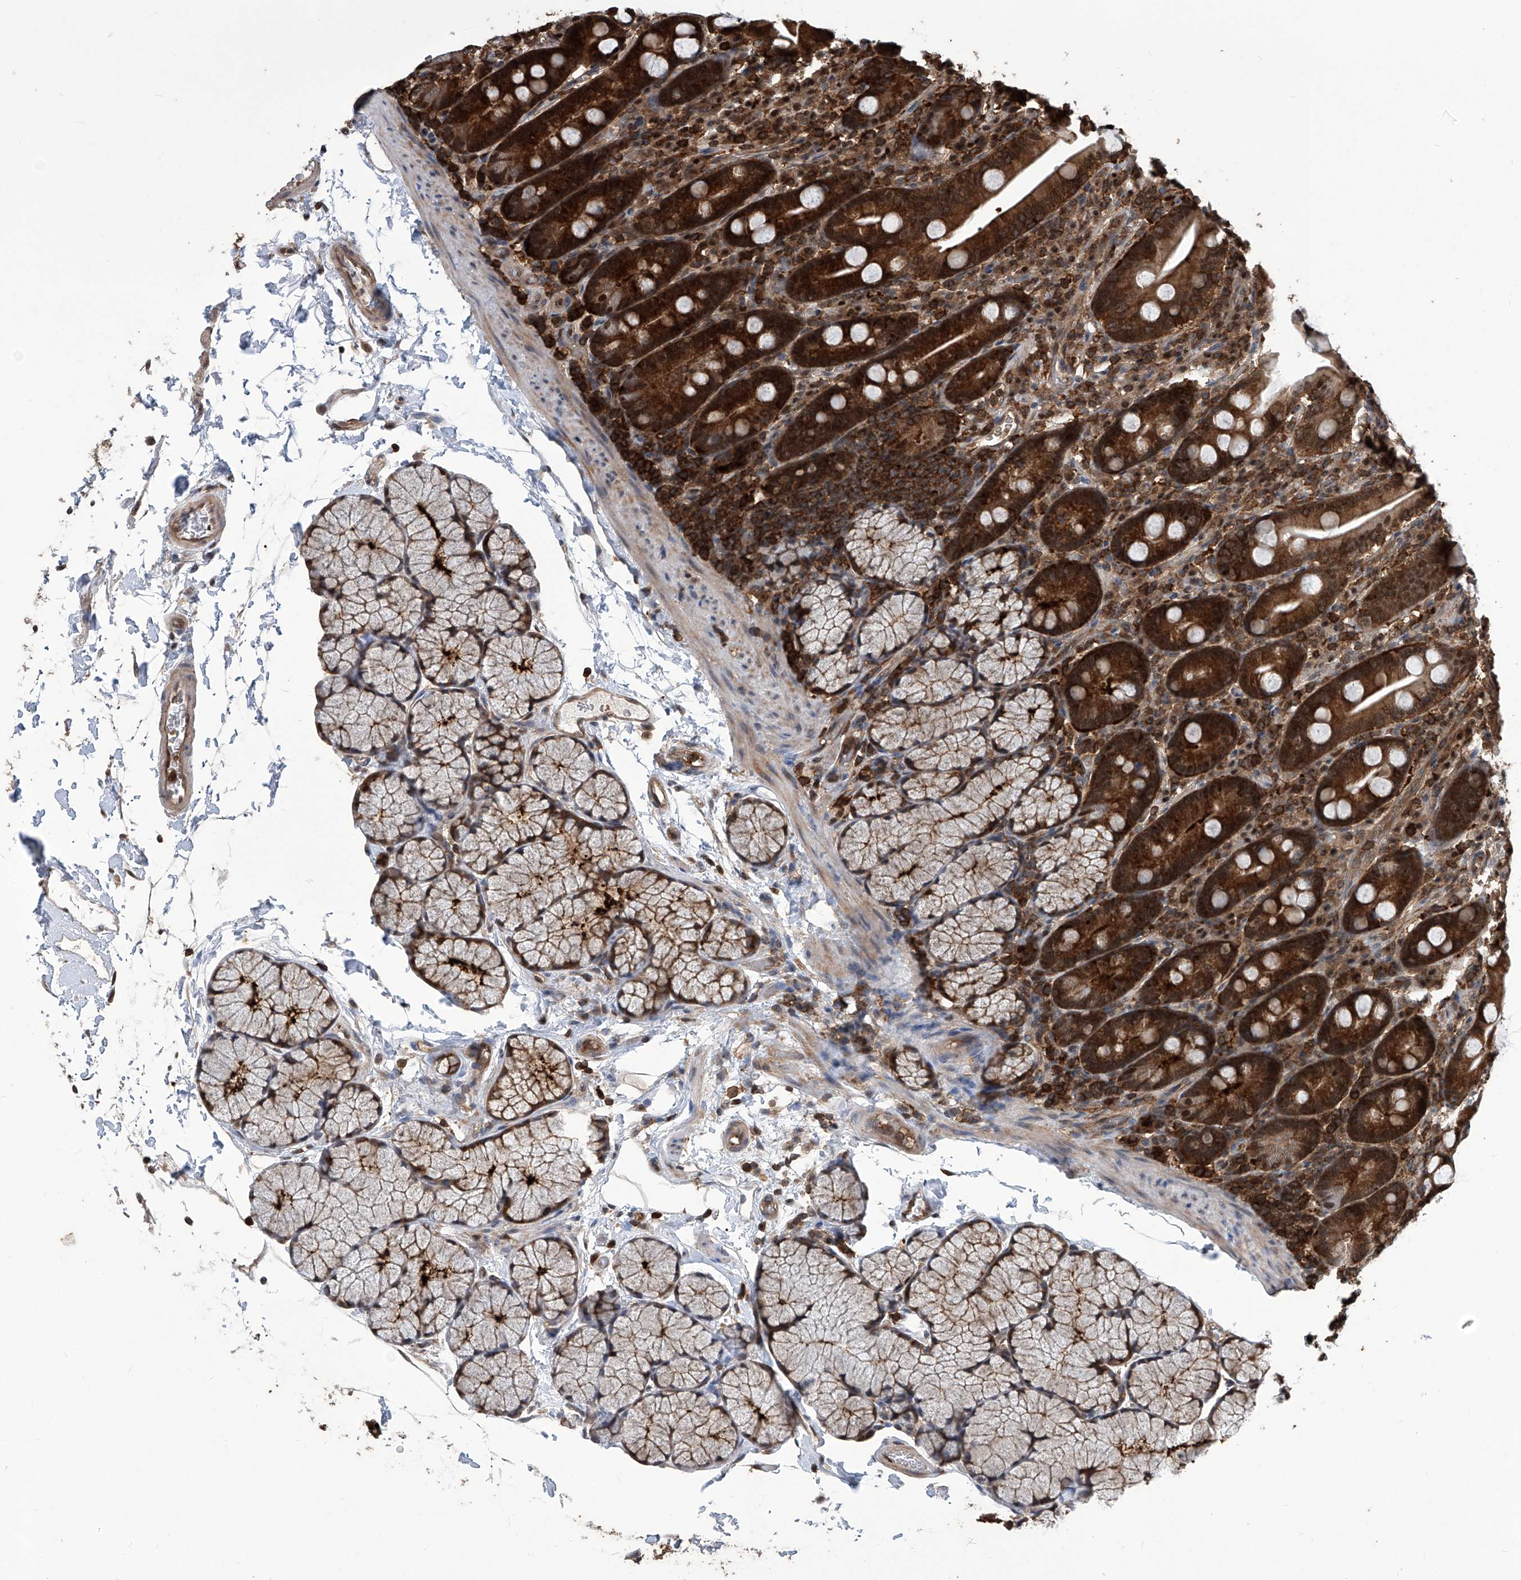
{"staining": {"intensity": "strong", "quantity": ">75%", "location": "cytoplasmic/membranous,nuclear"}, "tissue": "duodenum", "cell_type": "Glandular cells", "image_type": "normal", "snomed": [{"axis": "morphology", "description": "Normal tissue, NOS"}, {"axis": "topography", "description": "Duodenum"}], "caption": "DAB (3,3'-diaminobenzidine) immunohistochemical staining of benign duodenum reveals strong cytoplasmic/membranous,nuclear protein expression in about >75% of glandular cells. The staining was performed using DAB to visualize the protein expression in brown, while the nuclei were stained in blue with hematoxylin (Magnification: 20x).", "gene": "PSMB1", "patient": {"sex": "male", "age": 35}}